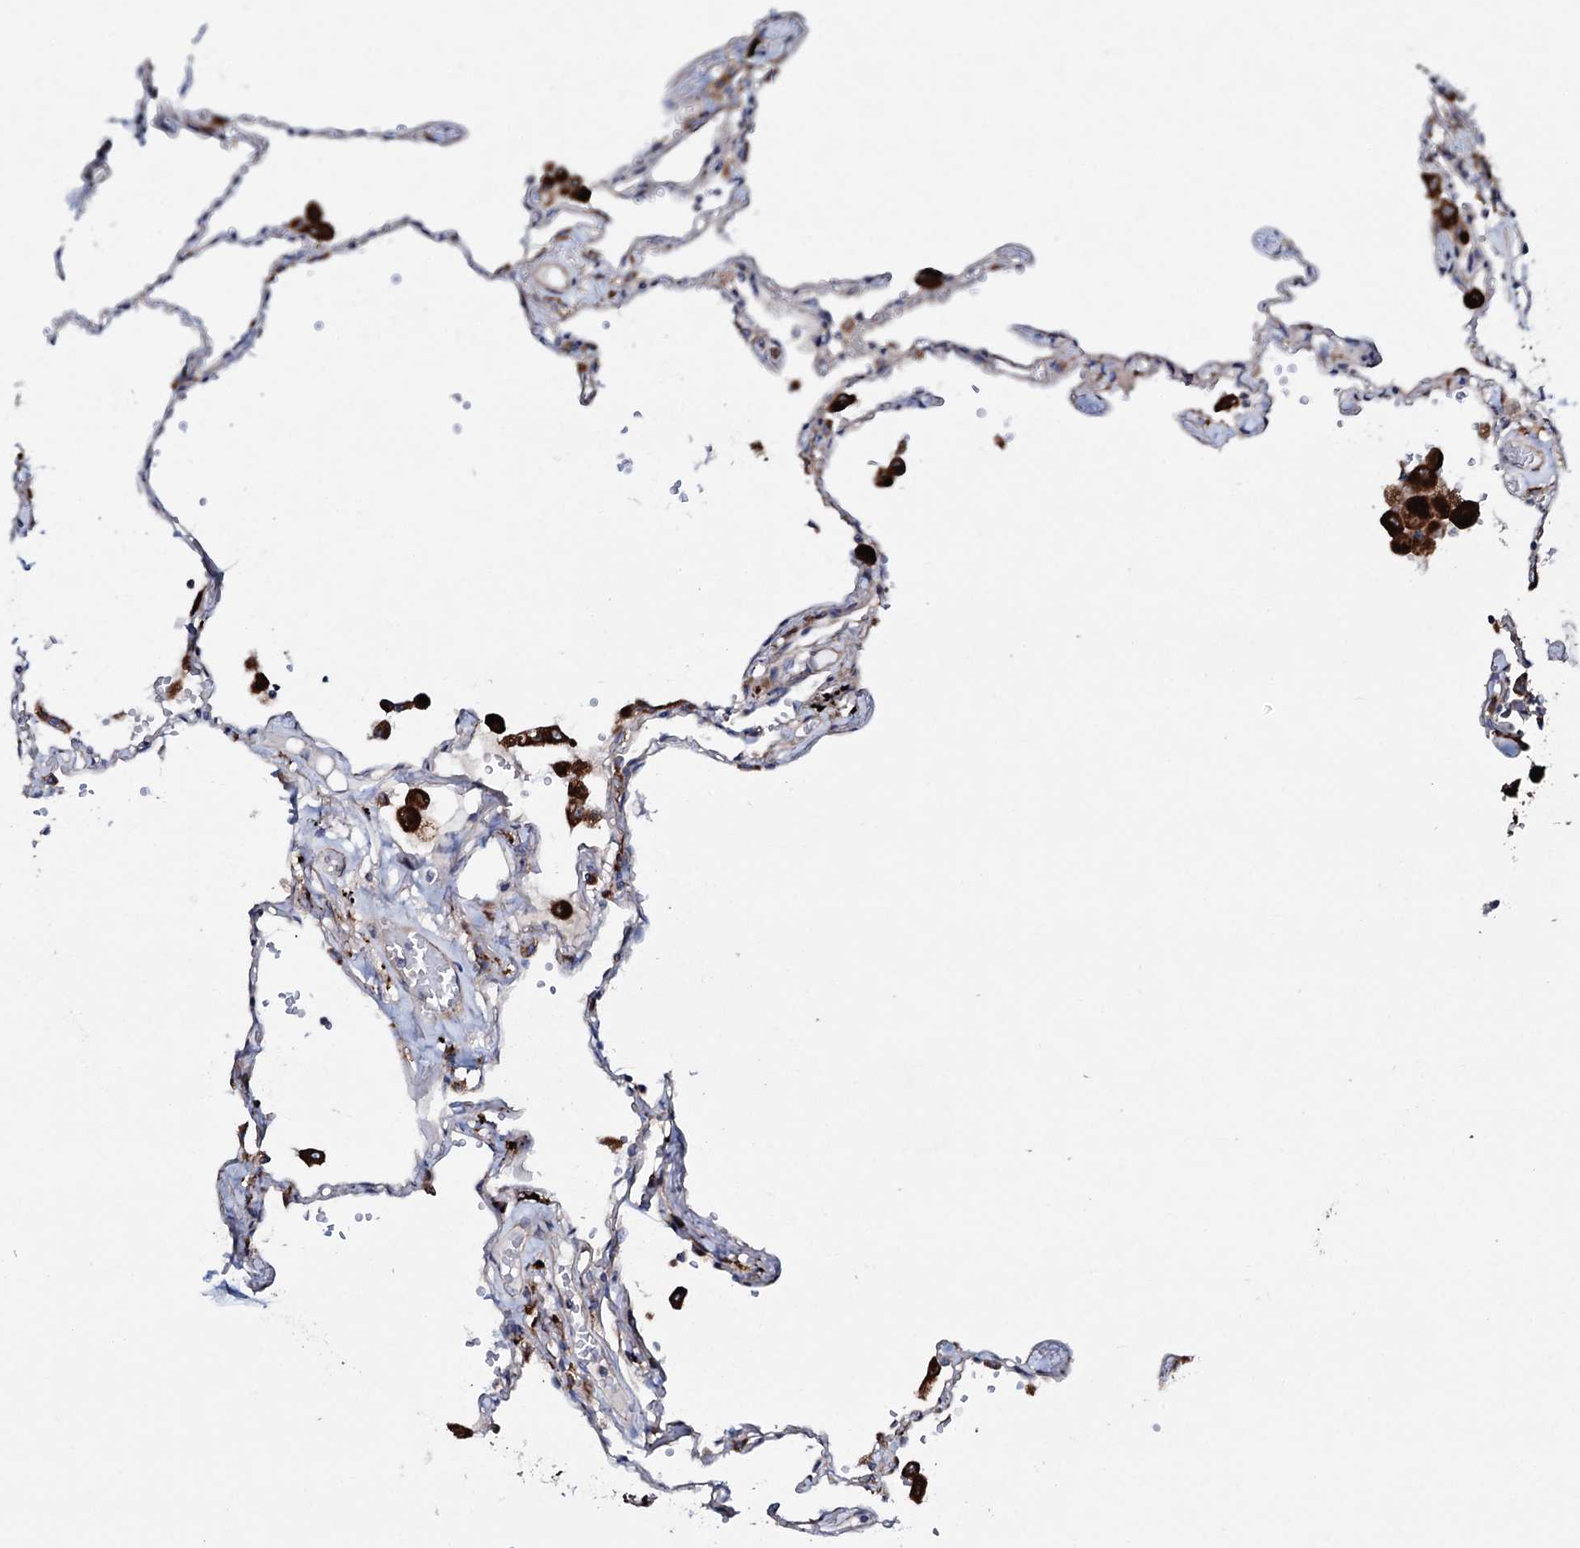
{"staining": {"intensity": "weak", "quantity": "<25%", "location": "cytoplasmic/membranous"}, "tissue": "lung", "cell_type": "Alveolar cells", "image_type": "normal", "snomed": [{"axis": "morphology", "description": "Normal tissue, NOS"}, {"axis": "topography", "description": "Lung"}], "caption": "Normal lung was stained to show a protein in brown. There is no significant expression in alveolar cells. (DAB immunohistochemistry (IHC) visualized using brightfield microscopy, high magnification).", "gene": "P2RX4", "patient": {"sex": "female", "age": 67}}